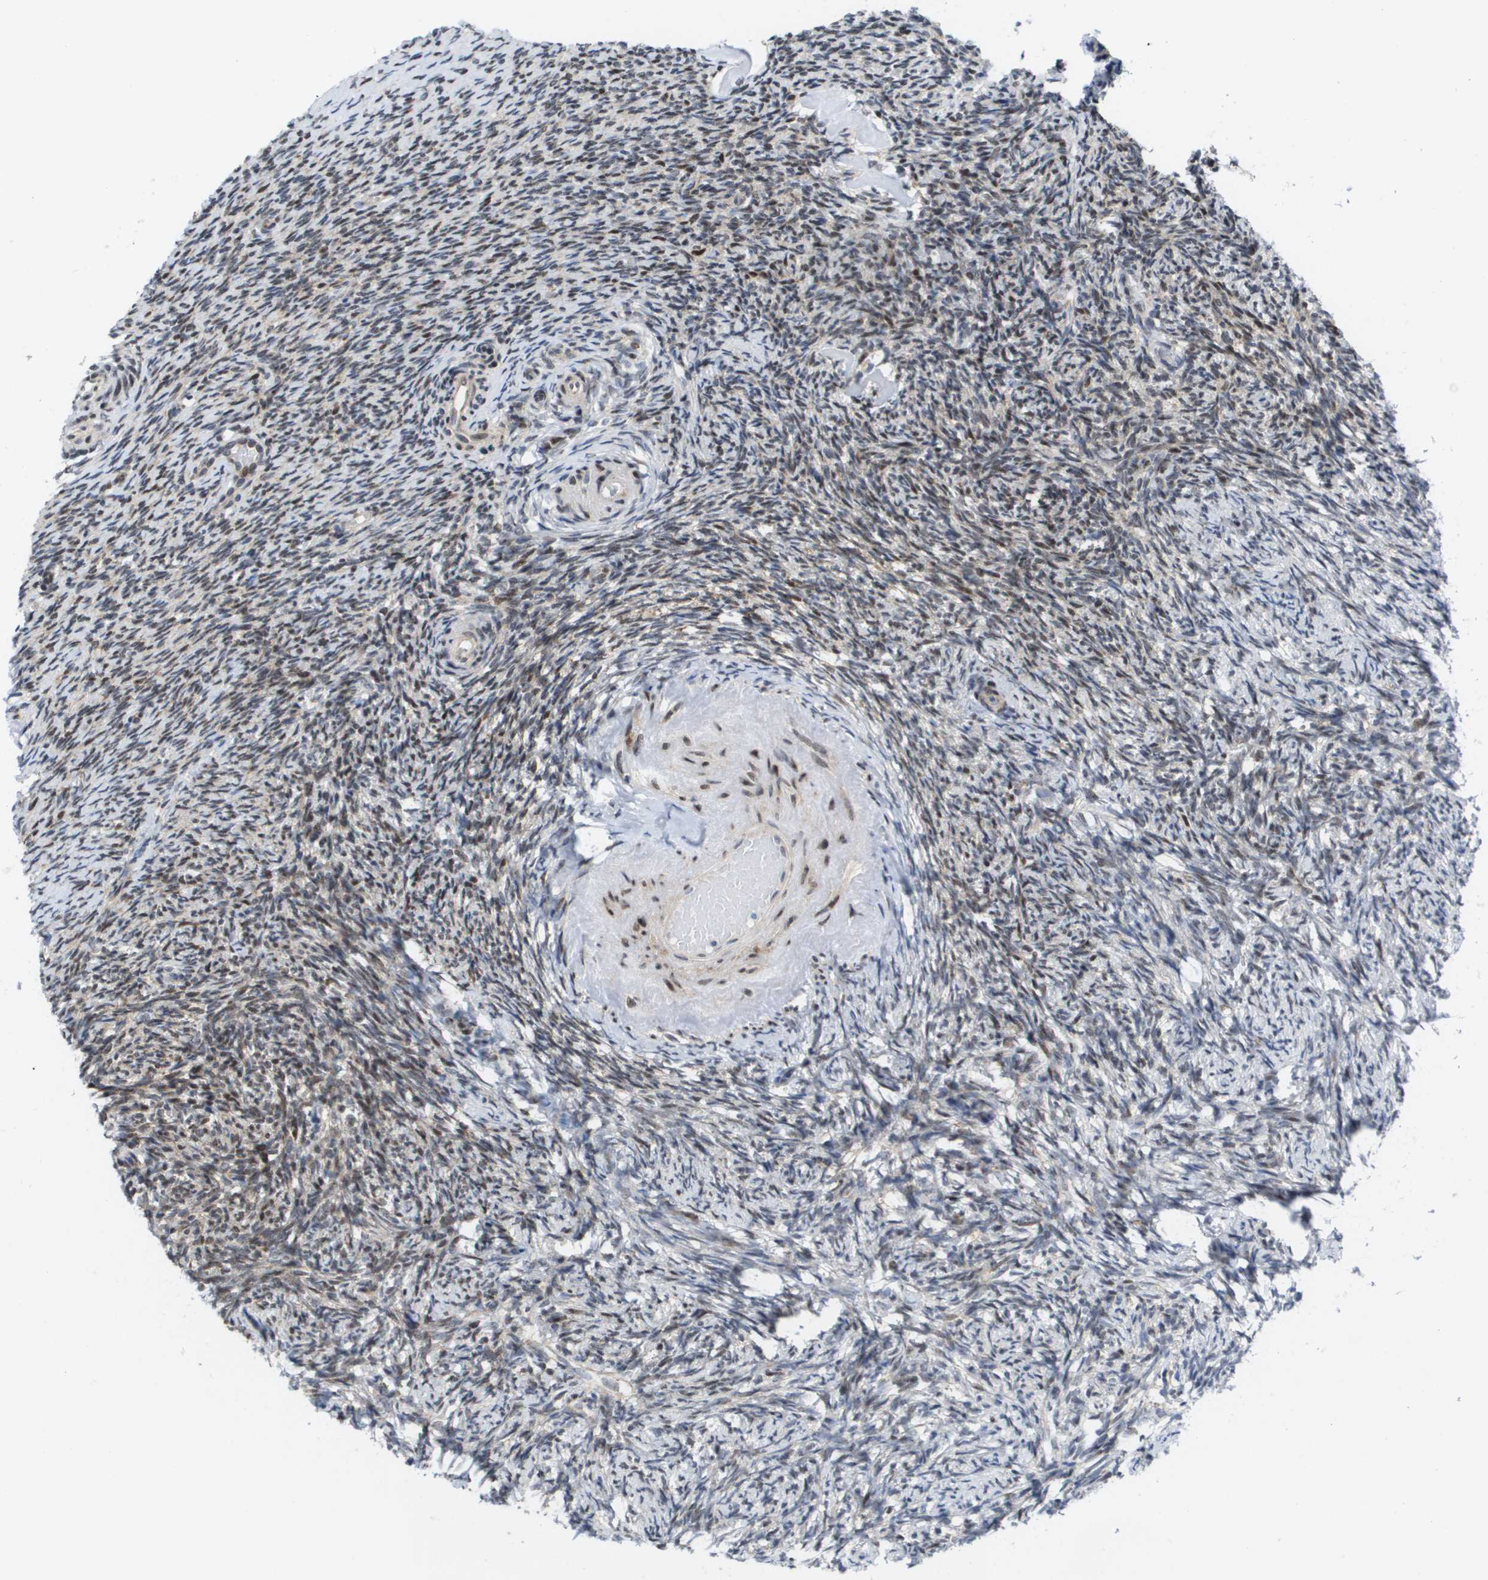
{"staining": {"intensity": "moderate", "quantity": "25%-75%", "location": "nuclear"}, "tissue": "ovary", "cell_type": "Ovarian stroma cells", "image_type": "normal", "snomed": [{"axis": "morphology", "description": "Normal tissue, NOS"}, {"axis": "topography", "description": "Ovary"}], "caption": "Normal ovary was stained to show a protein in brown. There is medium levels of moderate nuclear staining in approximately 25%-75% of ovarian stroma cells.", "gene": "FKBP4", "patient": {"sex": "female", "age": 60}}